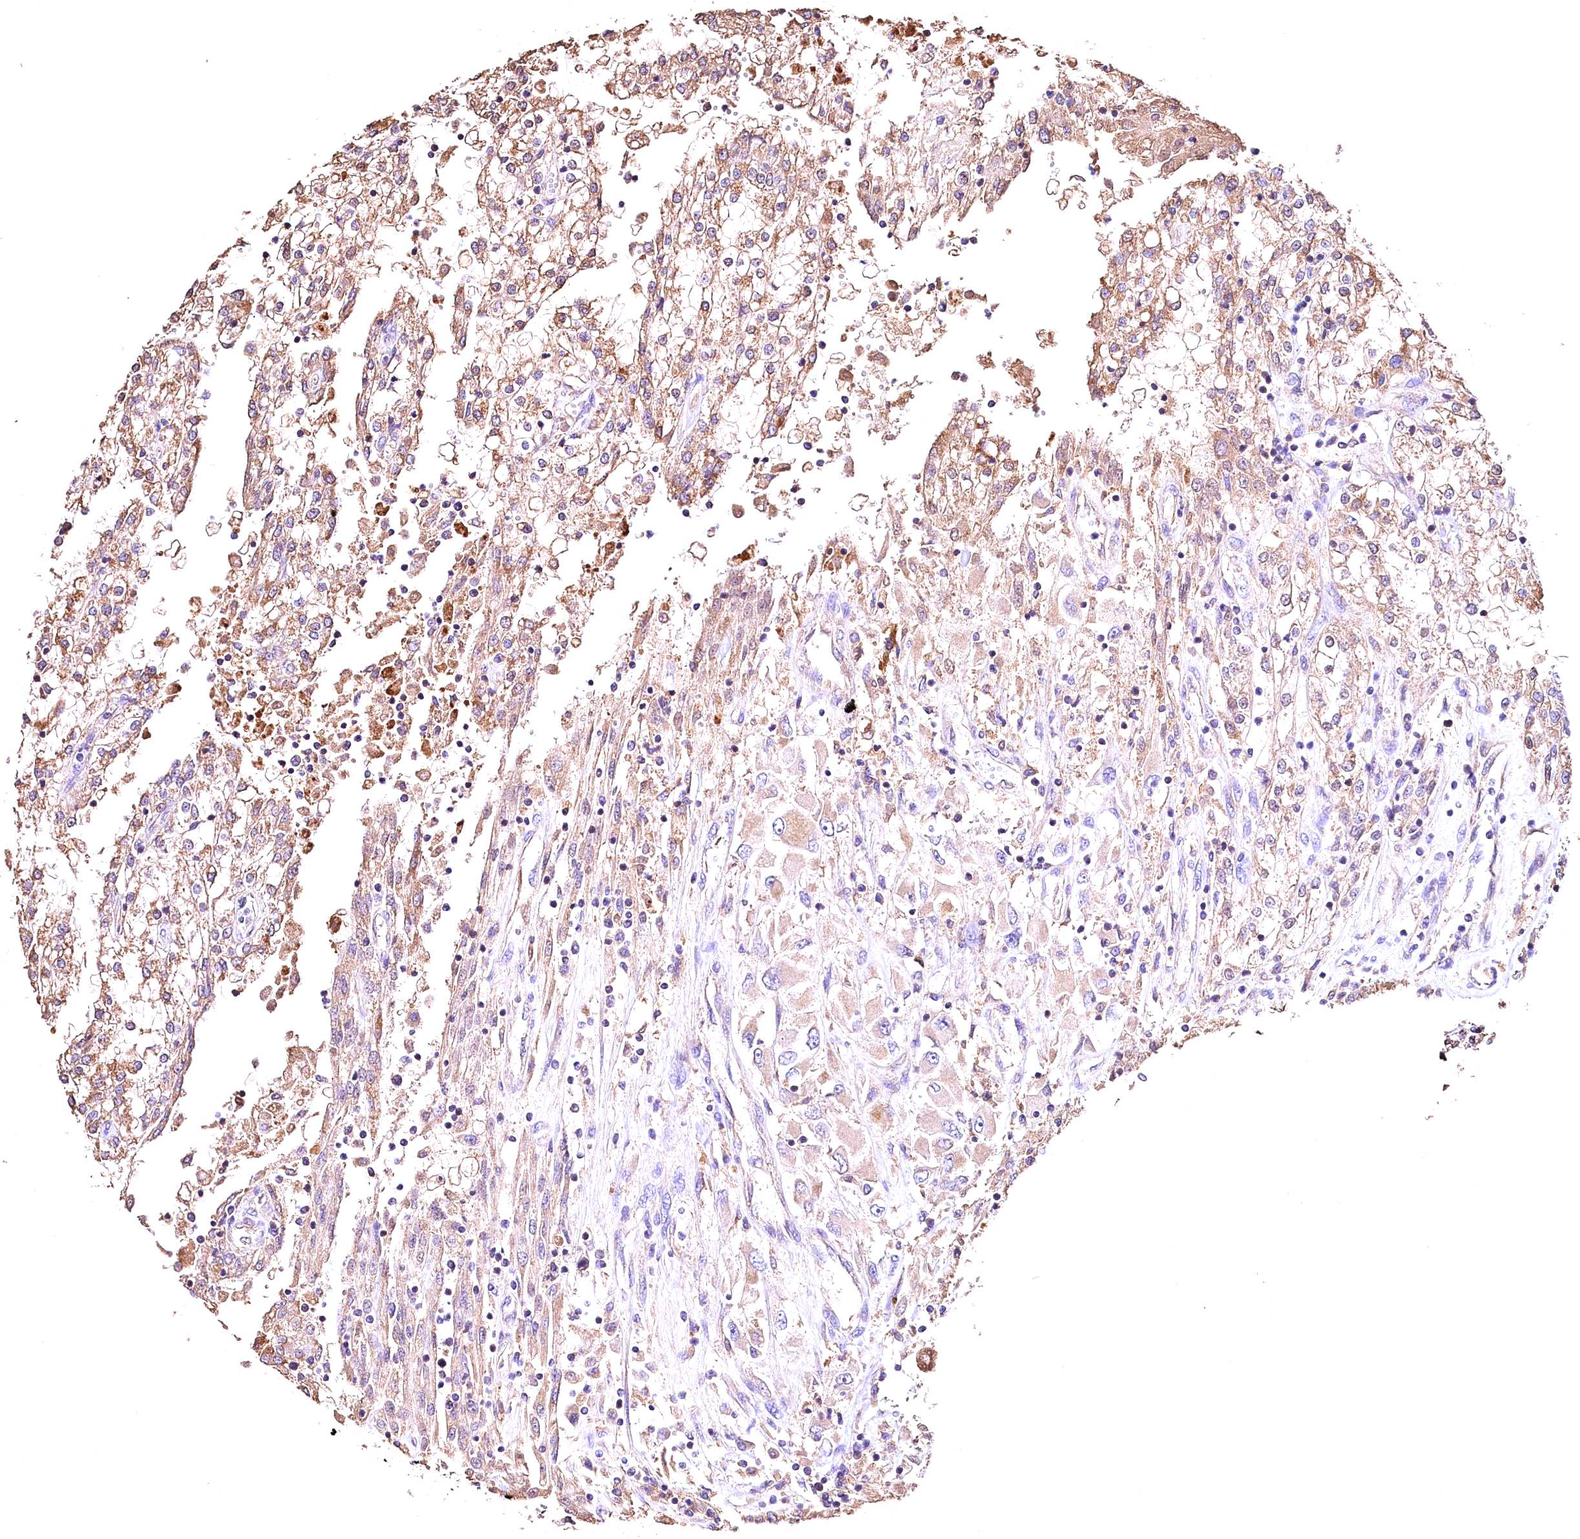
{"staining": {"intensity": "moderate", "quantity": "25%-75%", "location": "cytoplasmic/membranous"}, "tissue": "renal cancer", "cell_type": "Tumor cells", "image_type": "cancer", "snomed": [{"axis": "morphology", "description": "Adenocarcinoma, NOS"}, {"axis": "topography", "description": "Kidney"}], "caption": "A brown stain labels moderate cytoplasmic/membranous expression of a protein in human renal cancer tumor cells. (DAB (3,3'-diaminobenzidine) IHC, brown staining for protein, blue staining for nuclei).", "gene": "OAS3", "patient": {"sex": "female", "age": 52}}